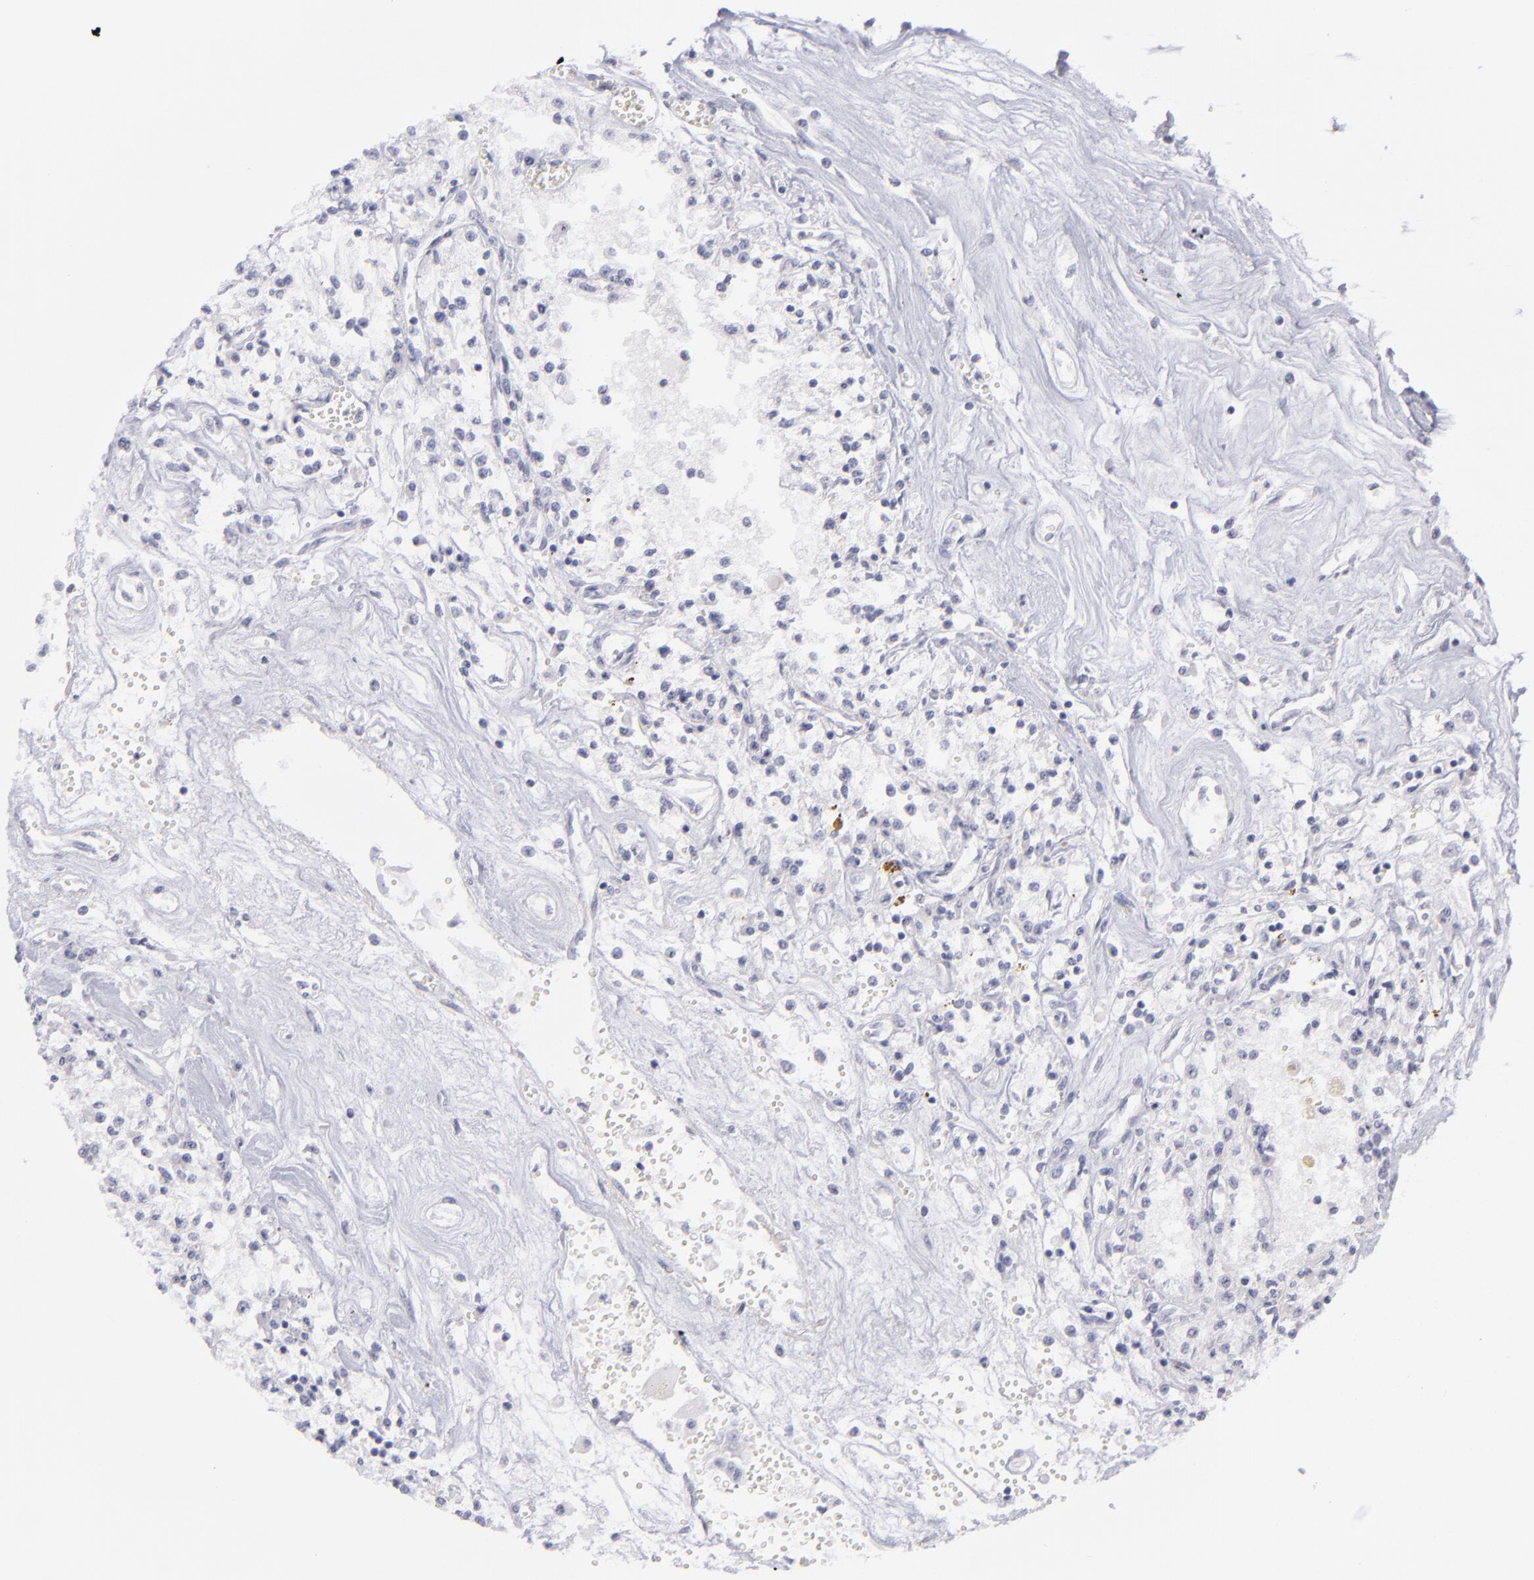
{"staining": {"intensity": "negative", "quantity": "none", "location": "none"}, "tissue": "renal cancer", "cell_type": "Tumor cells", "image_type": "cancer", "snomed": [{"axis": "morphology", "description": "Adenocarcinoma, NOS"}, {"axis": "topography", "description": "Kidney"}], "caption": "Immunohistochemistry histopathology image of neoplastic tissue: human renal adenocarcinoma stained with DAB reveals no significant protein expression in tumor cells.", "gene": "MYH11", "patient": {"sex": "male", "age": 78}}